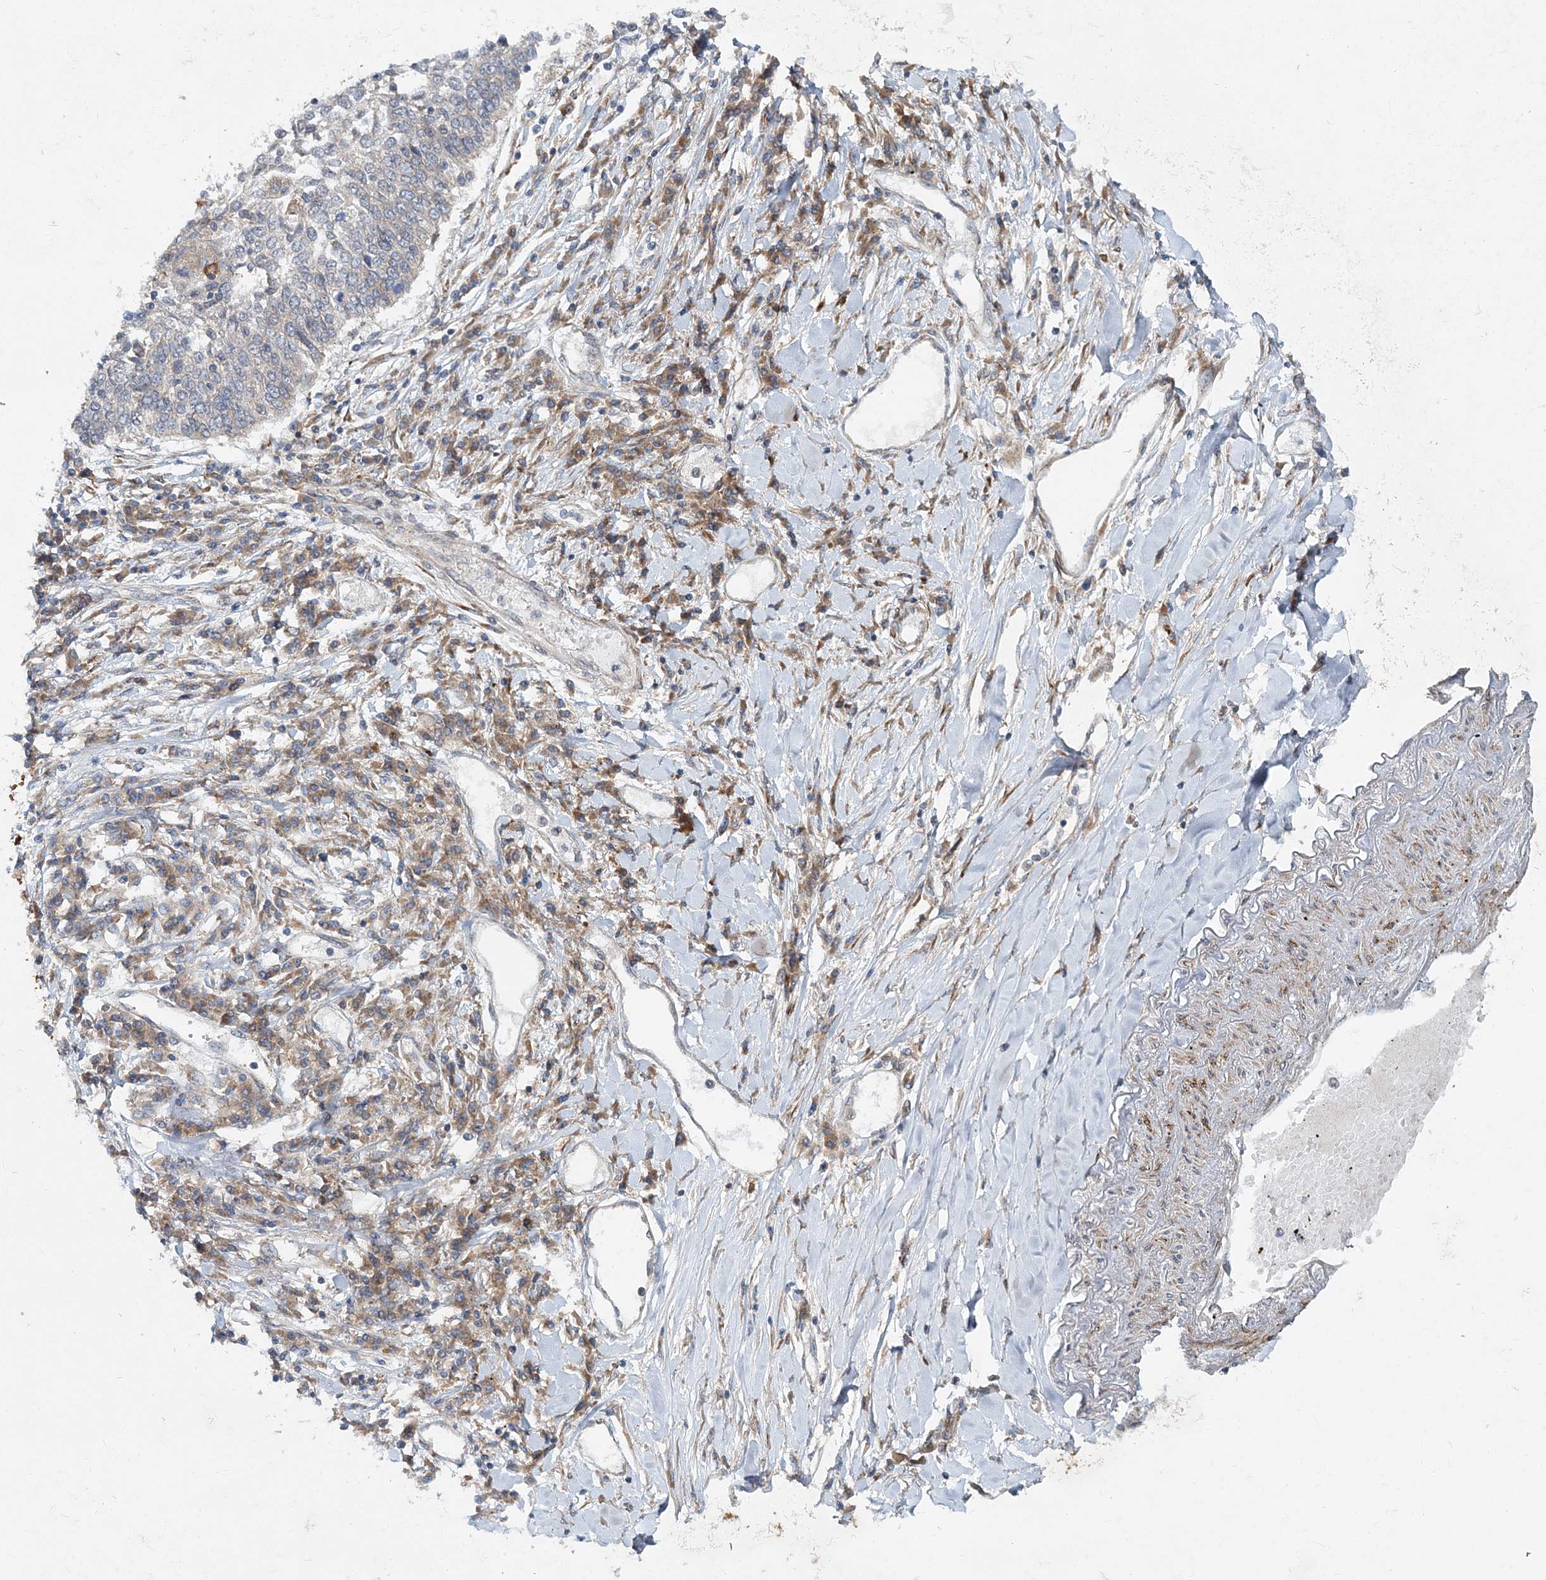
{"staining": {"intensity": "negative", "quantity": "none", "location": "none"}, "tissue": "lung cancer", "cell_type": "Tumor cells", "image_type": "cancer", "snomed": [{"axis": "morphology", "description": "Normal tissue, NOS"}, {"axis": "morphology", "description": "Squamous cell carcinoma, NOS"}, {"axis": "topography", "description": "Cartilage tissue"}, {"axis": "topography", "description": "Bronchus"}, {"axis": "topography", "description": "Lung"}, {"axis": "topography", "description": "Peripheral nerve tissue"}], "caption": "IHC histopathology image of squamous cell carcinoma (lung) stained for a protein (brown), which displays no staining in tumor cells.", "gene": "NBAS", "patient": {"sex": "female", "age": 49}}